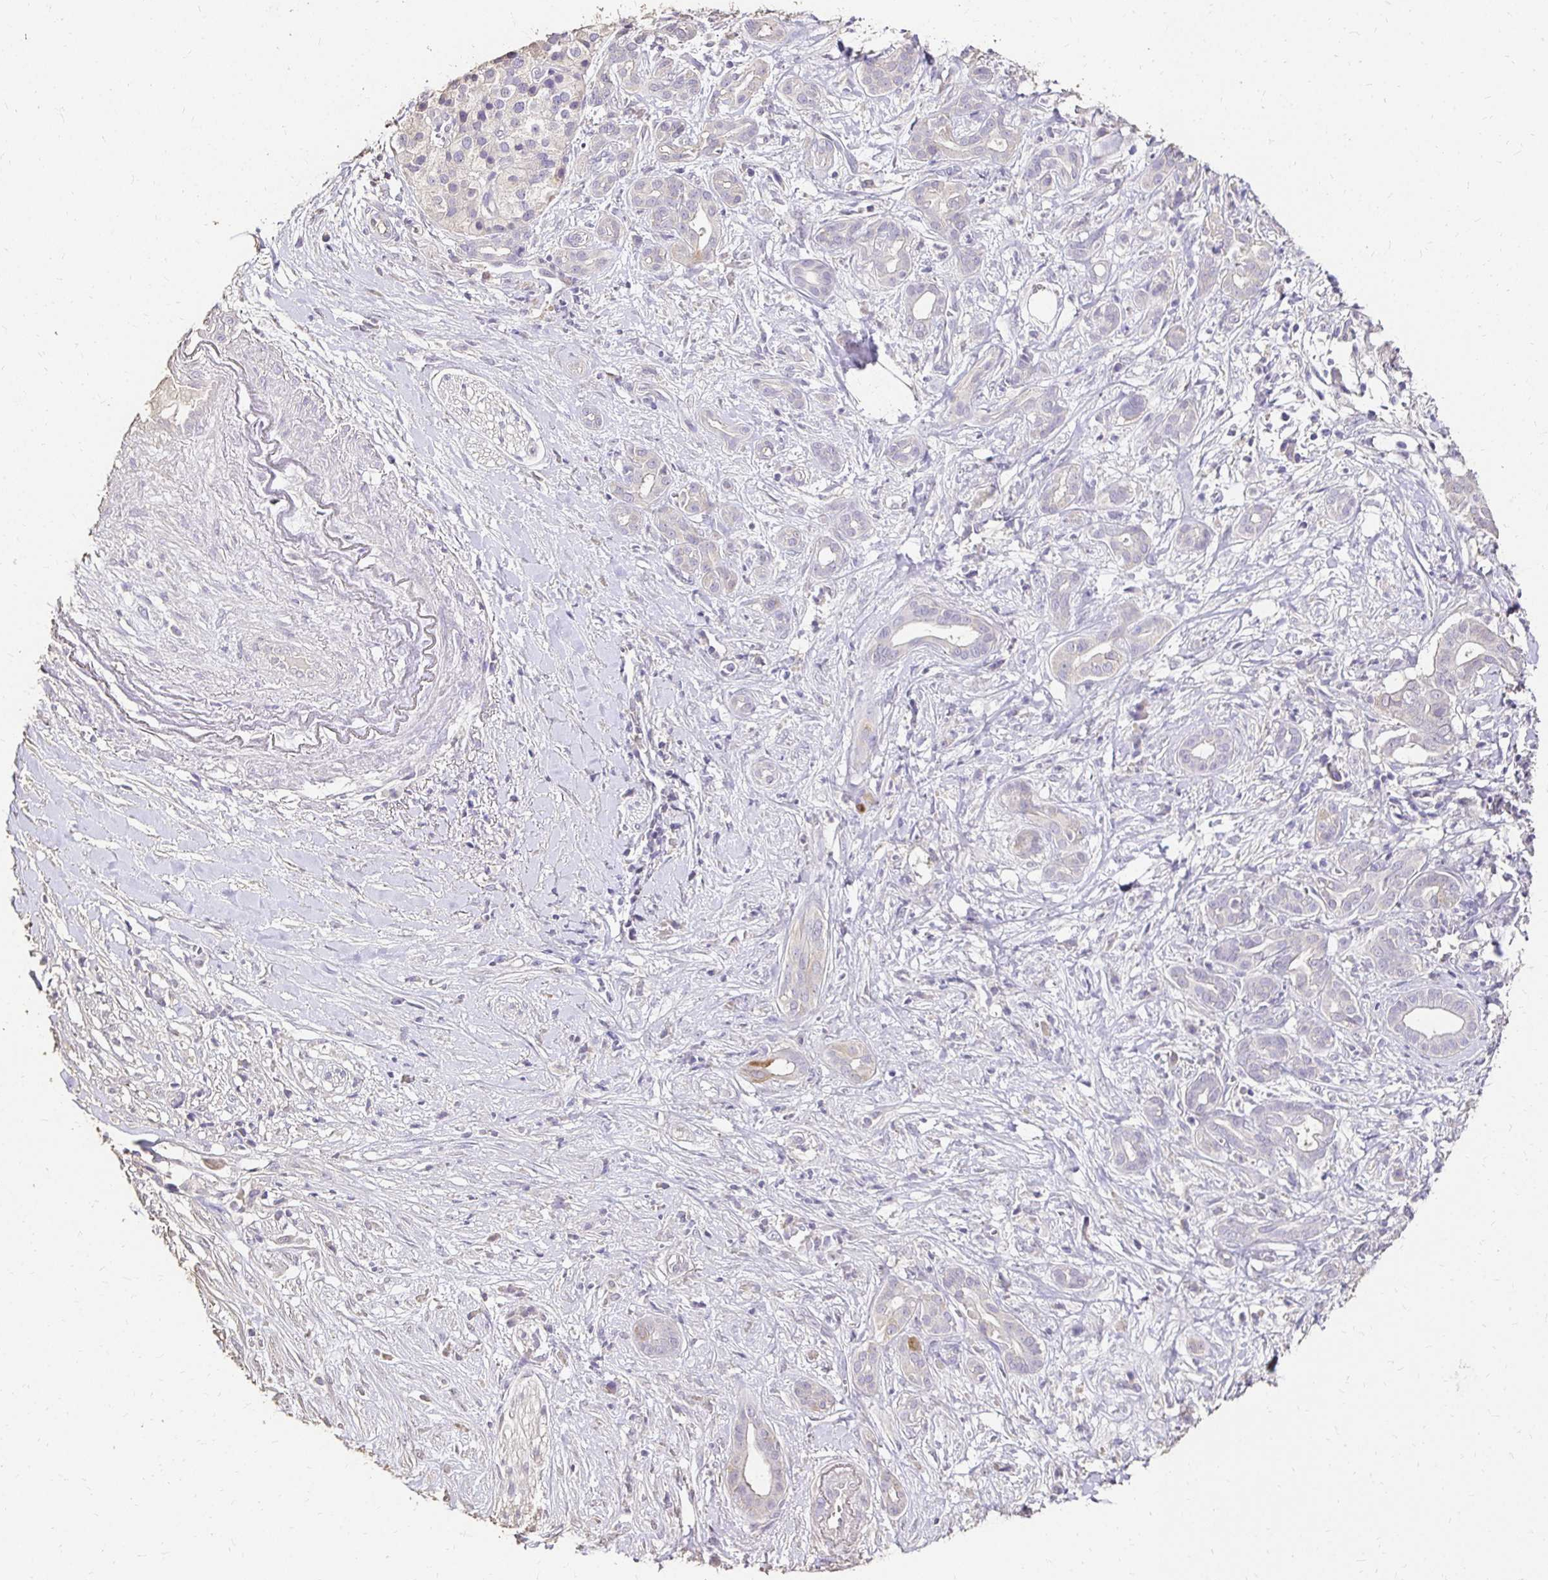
{"staining": {"intensity": "negative", "quantity": "none", "location": "none"}, "tissue": "pancreatic cancer", "cell_type": "Tumor cells", "image_type": "cancer", "snomed": [{"axis": "morphology", "description": "Adenocarcinoma, NOS"}, {"axis": "topography", "description": "Pancreas"}], "caption": "This is an IHC histopathology image of adenocarcinoma (pancreatic). There is no positivity in tumor cells.", "gene": "UGT1A6", "patient": {"sex": "male", "age": 61}}